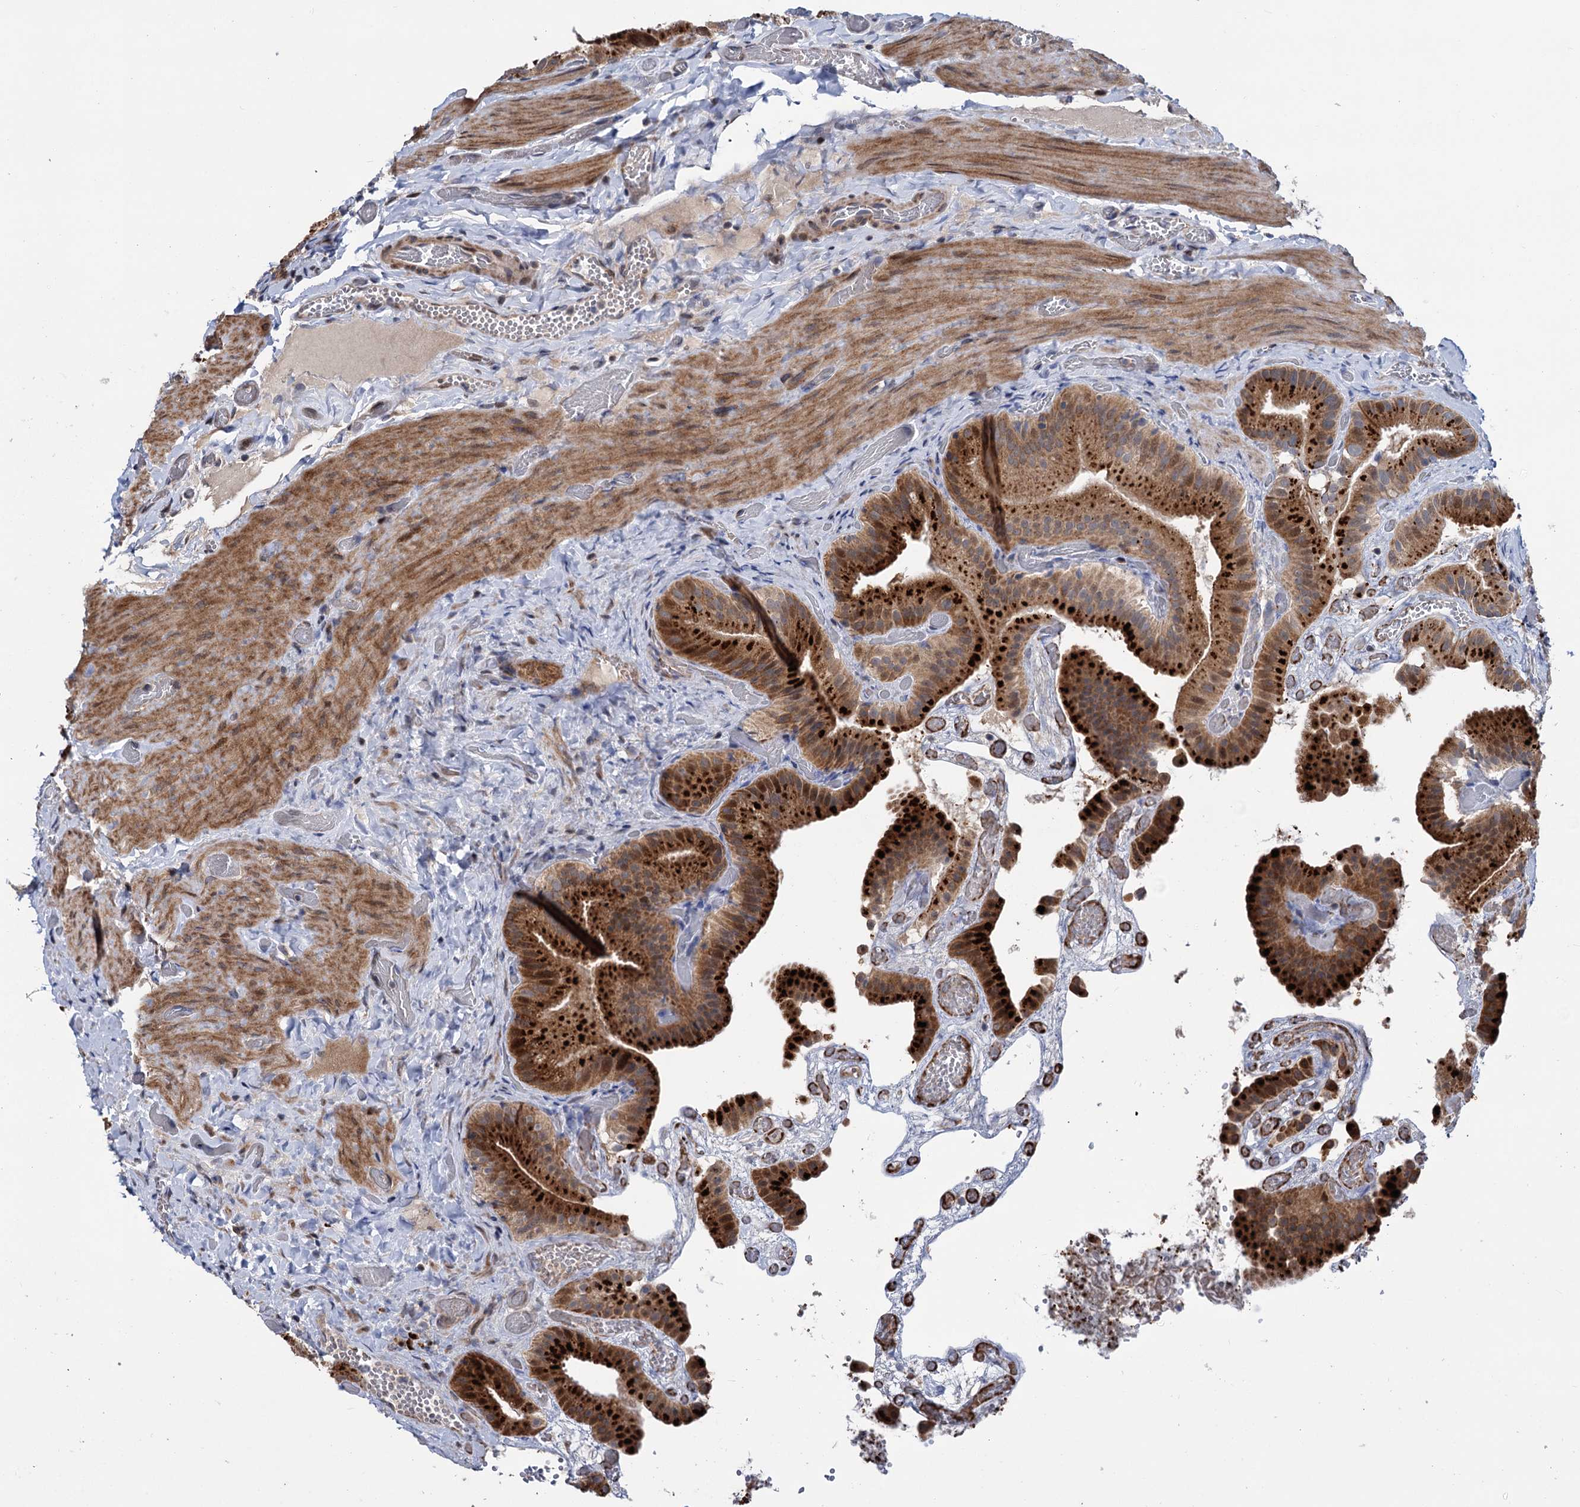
{"staining": {"intensity": "strong", "quantity": ">75%", "location": "cytoplasmic/membranous"}, "tissue": "gallbladder", "cell_type": "Glandular cells", "image_type": "normal", "snomed": [{"axis": "morphology", "description": "Normal tissue, NOS"}, {"axis": "topography", "description": "Gallbladder"}], "caption": "Brown immunohistochemical staining in benign gallbladder shows strong cytoplasmic/membranous positivity in about >75% of glandular cells.", "gene": "UBR1", "patient": {"sex": "female", "age": 64}}